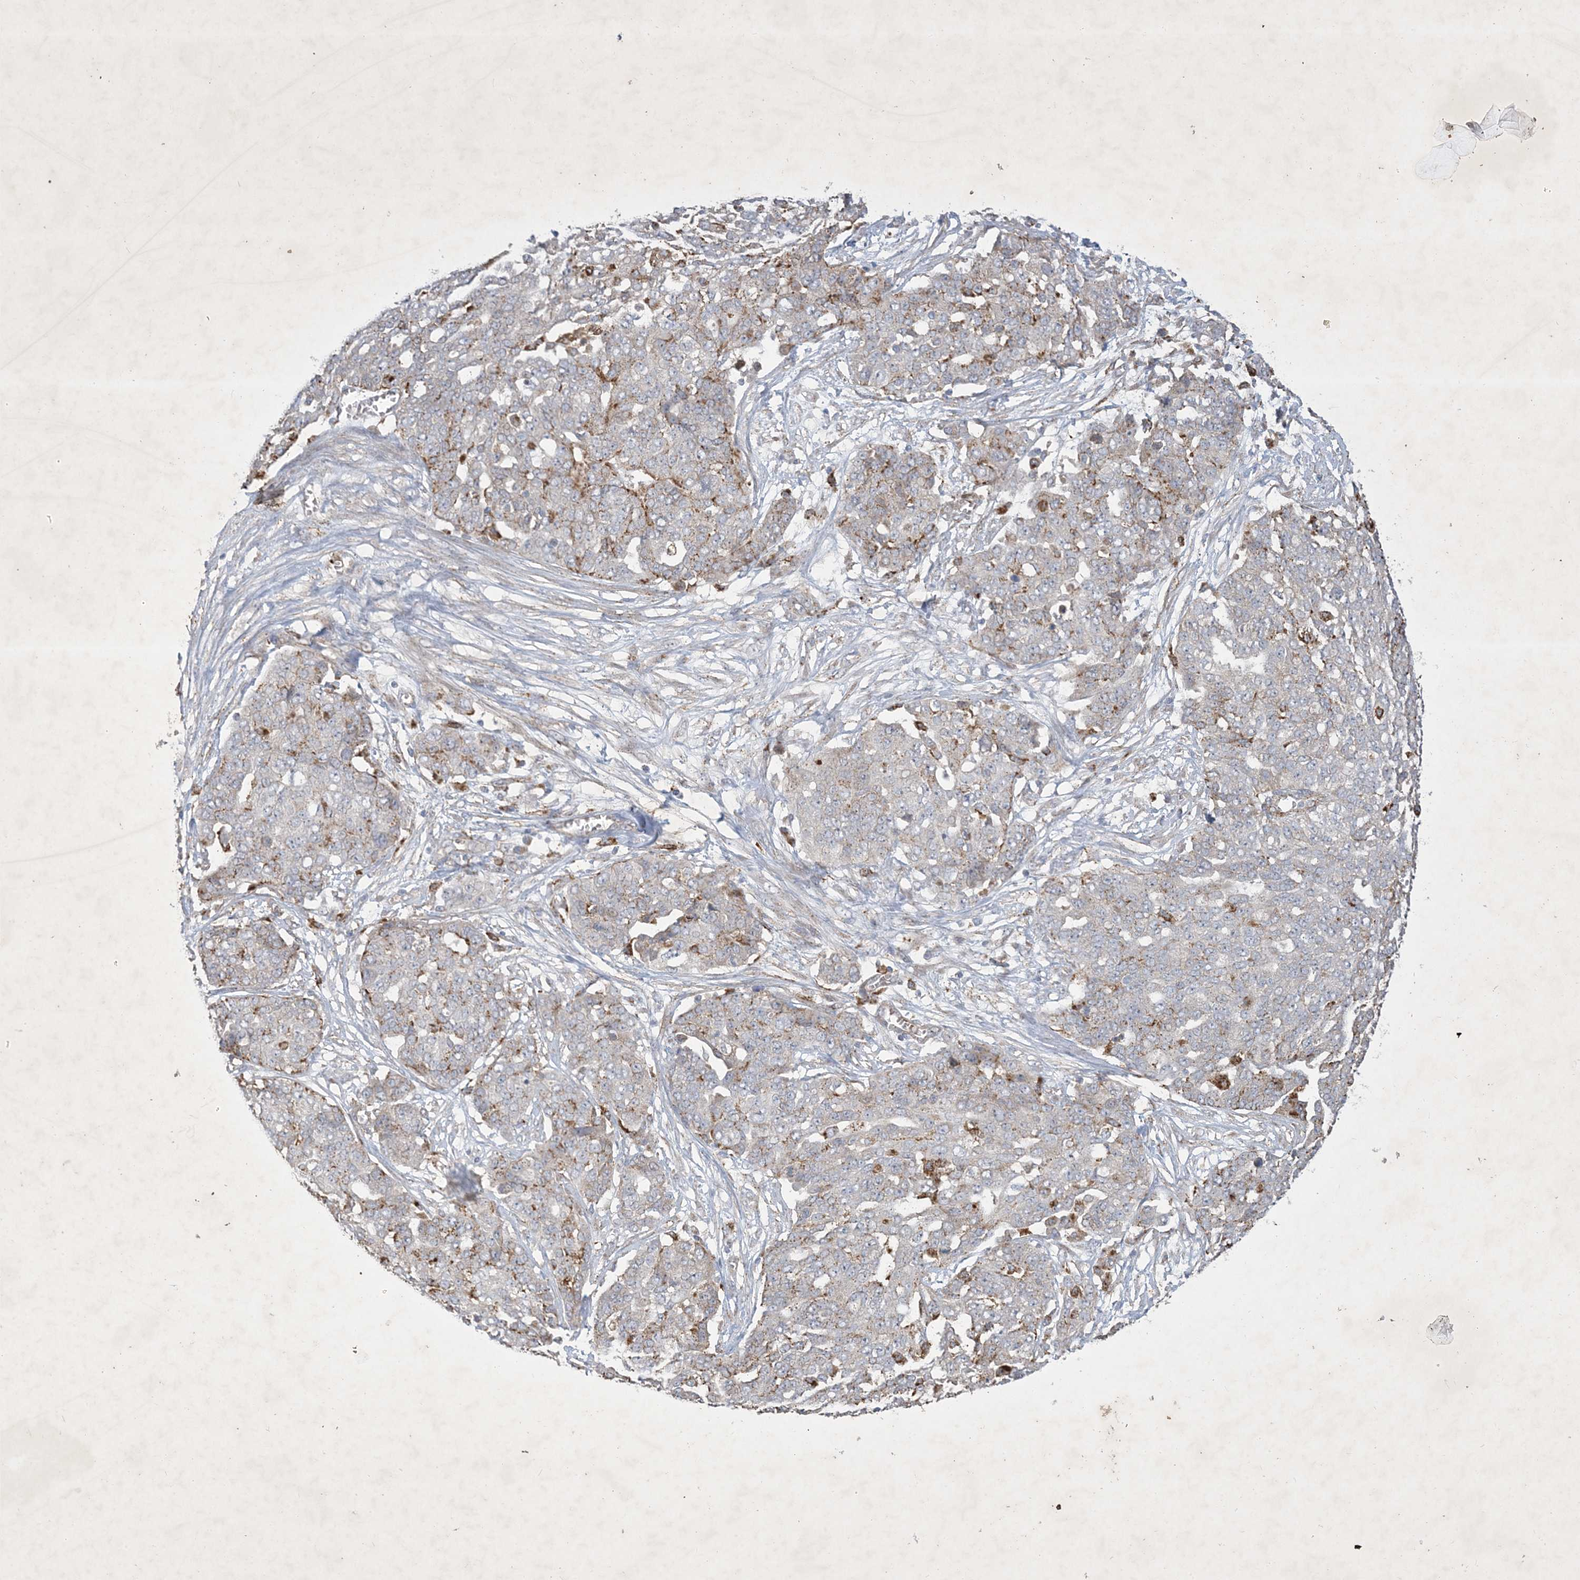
{"staining": {"intensity": "moderate", "quantity": "25%-75%", "location": "cytoplasmic/membranous"}, "tissue": "ovarian cancer", "cell_type": "Tumor cells", "image_type": "cancer", "snomed": [{"axis": "morphology", "description": "Cystadenocarcinoma, serous, NOS"}, {"axis": "topography", "description": "Soft tissue"}, {"axis": "topography", "description": "Ovary"}], "caption": "Protein expression analysis of human ovarian serous cystadenocarcinoma reveals moderate cytoplasmic/membranous positivity in approximately 25%-75% of tumor cells.", "gene": "MRPS18A", "patient": {"sex": "female", "age": 57}}